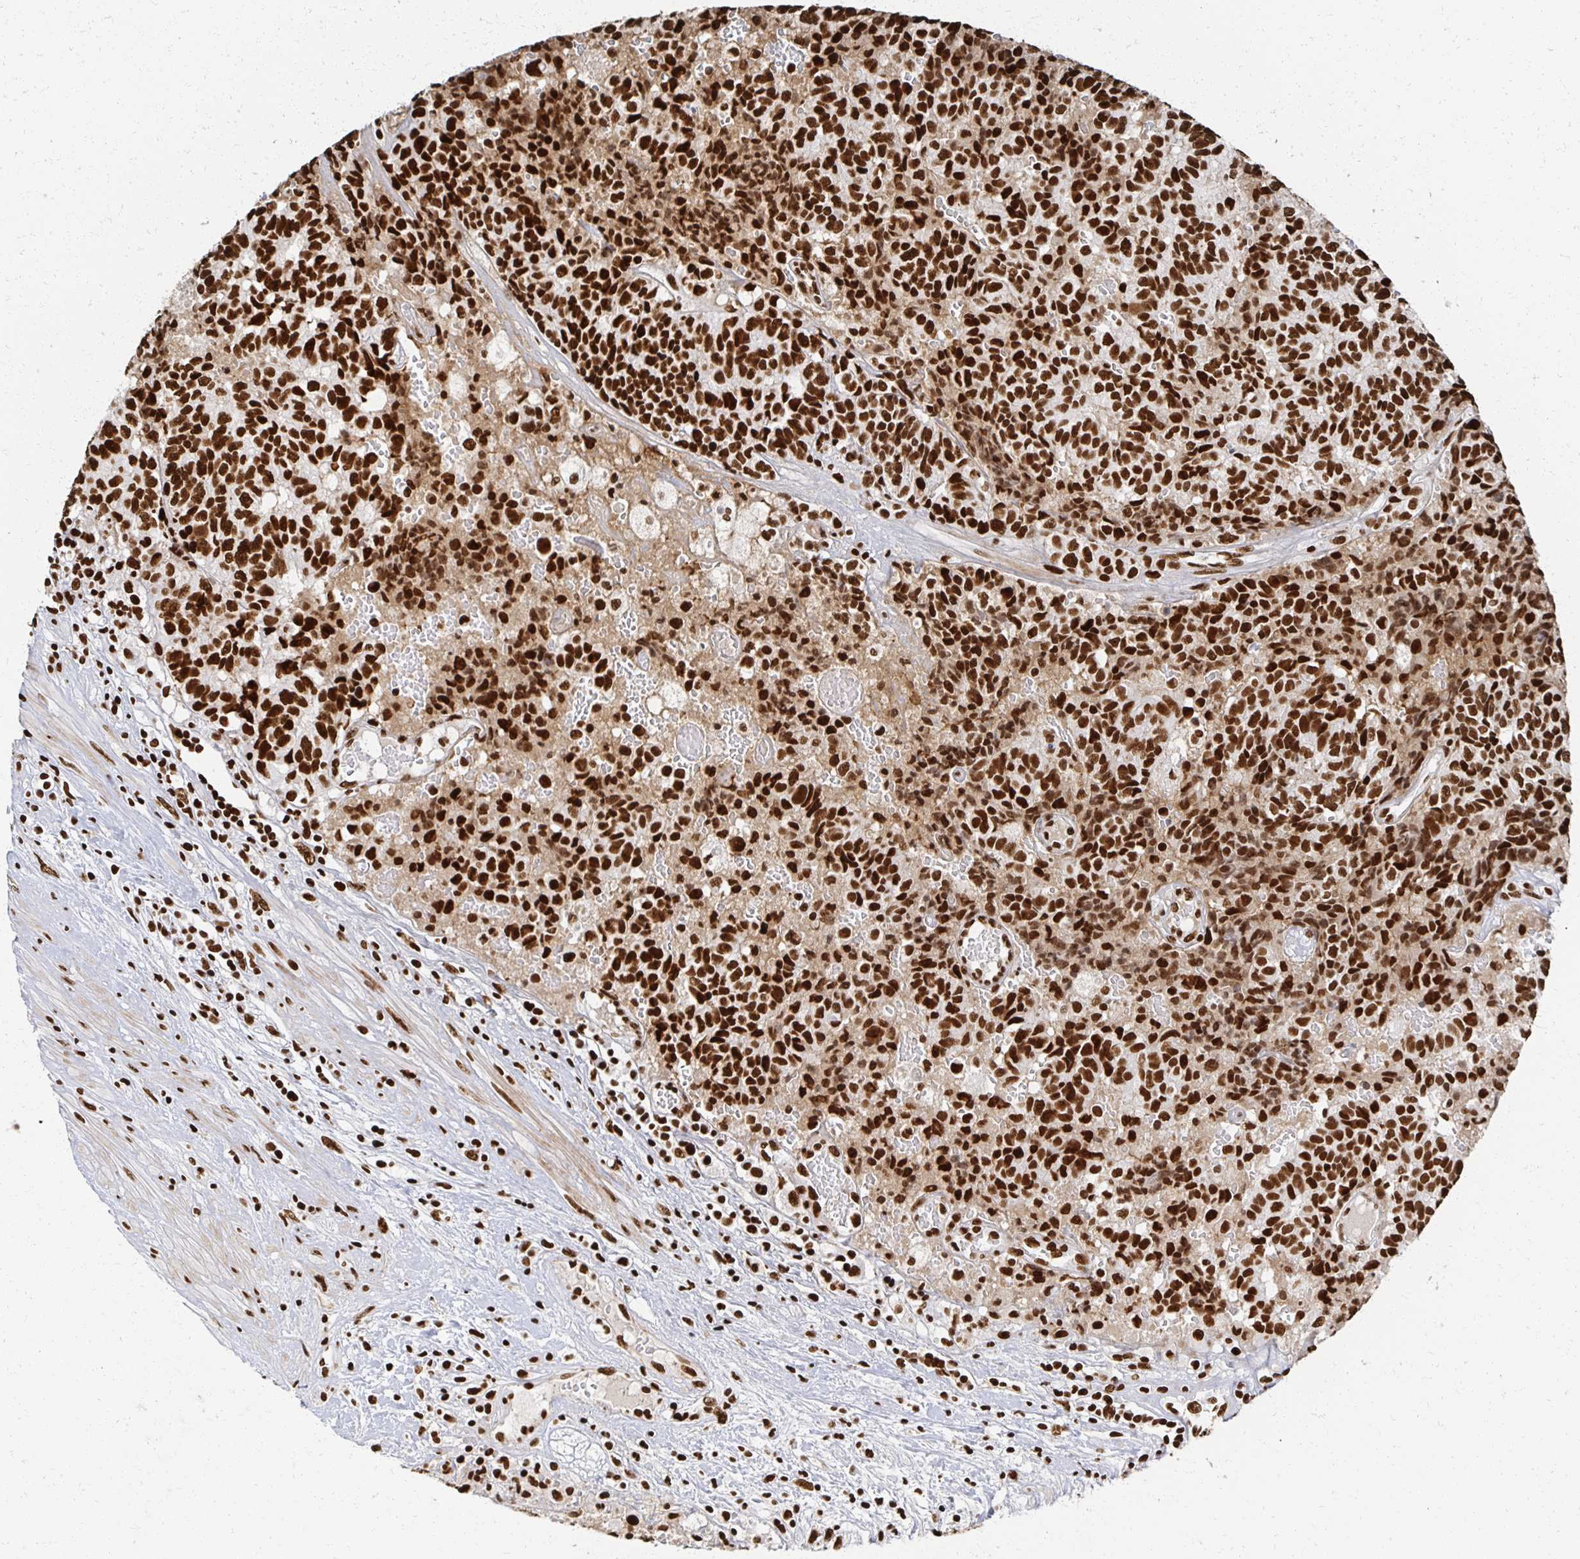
{"staining": {"intensity": "strong", "quantity": ">75%", "location": "nuclear"}, "tissue": "prostate cancer", "cell_type": "Tumor cells", "image_type": "cancer", "snomed": [{"axis": "morphology", "description": "Adenocarcinoma, High grade"}, {"axis": "topography", "description": "Prostate and seminal vesicle, NOS"}], "caption": "The micrograph displays a brown stain indicating the presence of a protein in the nuclear of tumor cells in prostate cancer (adenocarcinoma (high-grade)).", "gene": "RBBP7", "patient": {"sex": "male", "age": 60}}